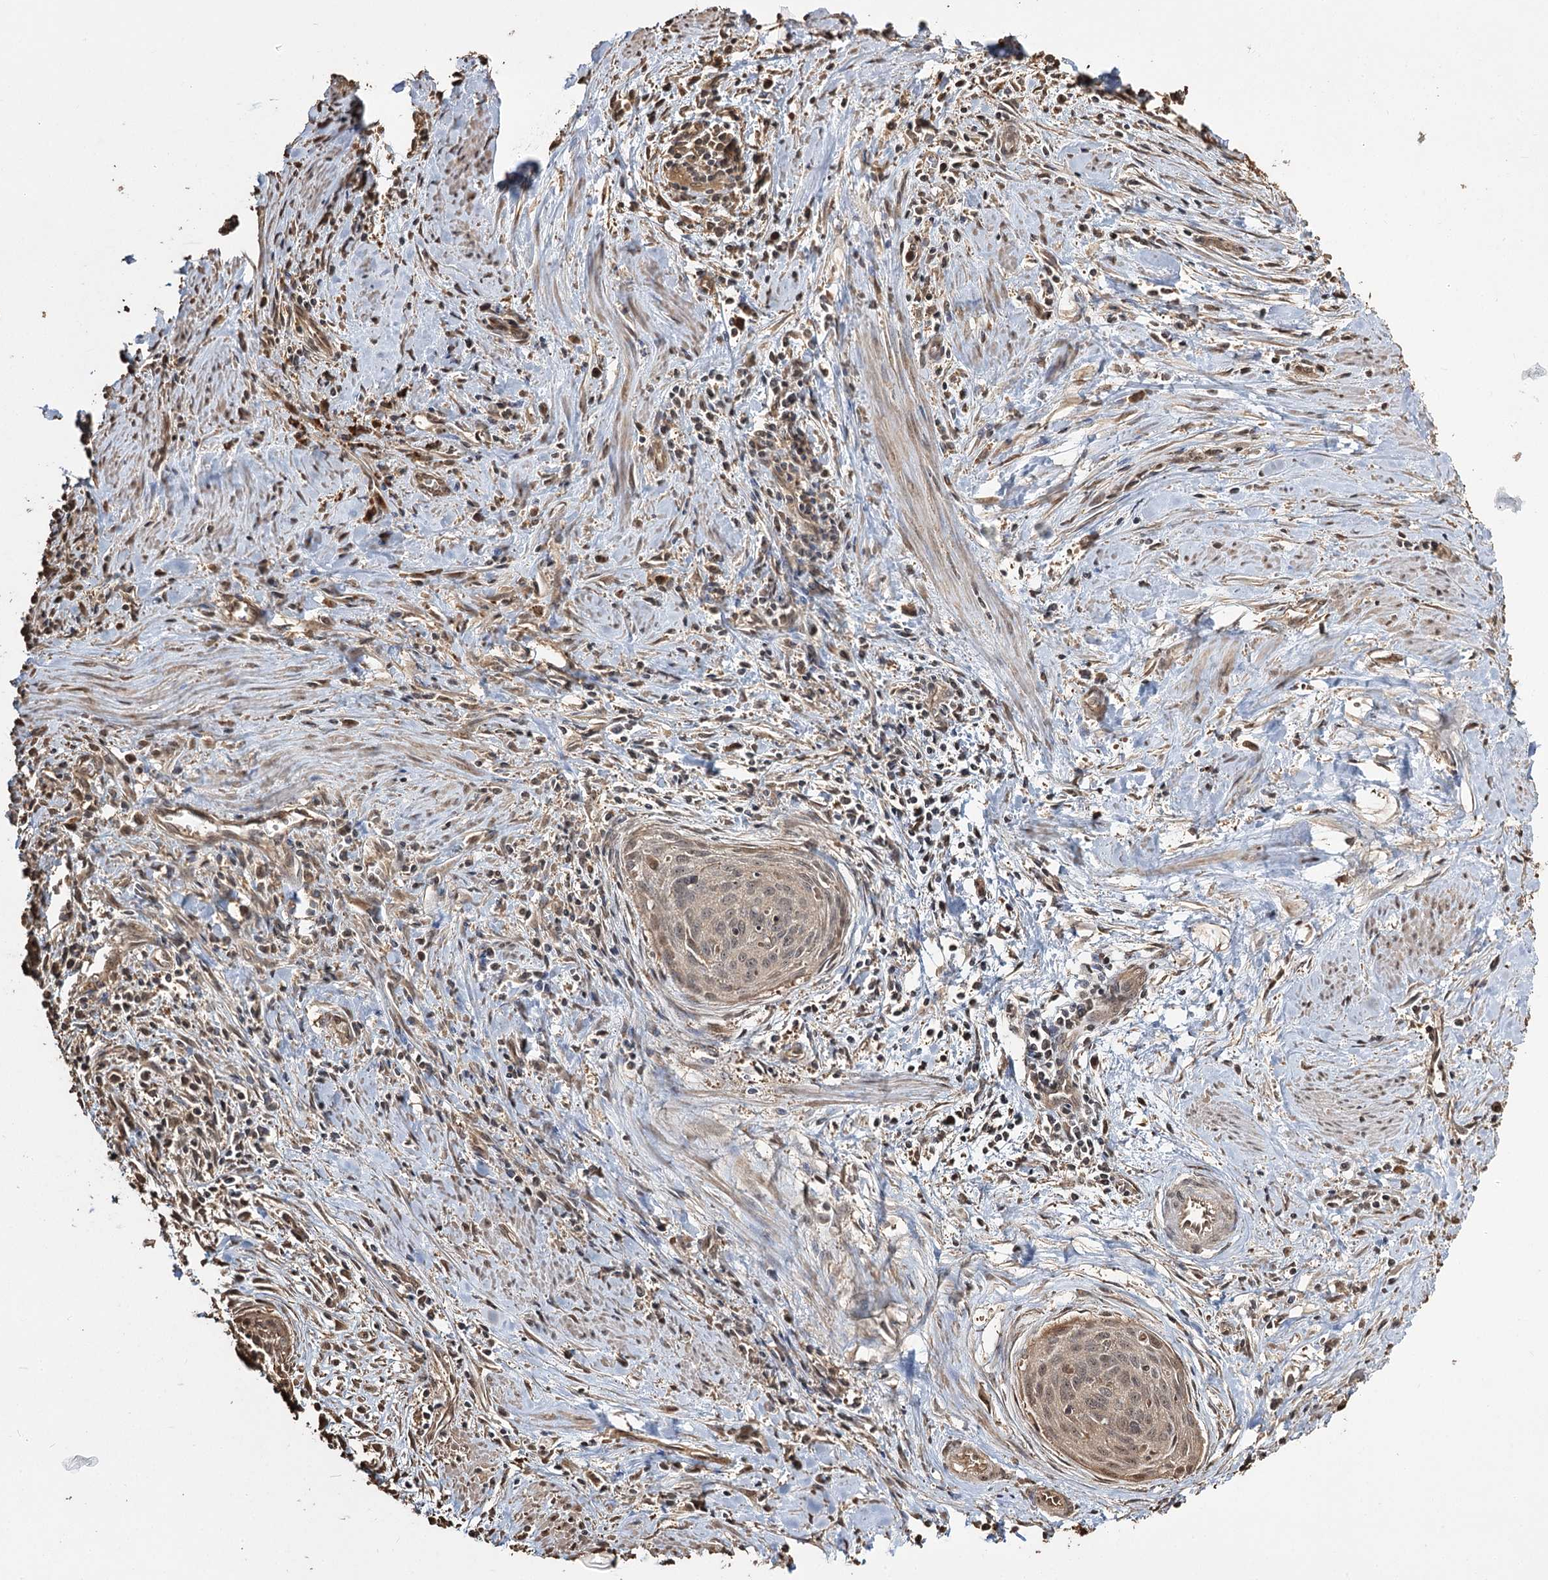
{"staining": {"intensity": "weak", "quantity": ">75%", "location": "cytoplasmic/membranous,nuclear"}, "tissue": "cervical cancer", "cell_type": "Tumor cells", "image_type": "cancer", "snomed": [{"axis": "morphology", "description": "Squamous cell carcinoma, NOS"}, {"axis": "topography", "description": "Cervix"}], "caption": "A histopathology image of human cervical squamous cell carcinoma stained for a protein reveals weak cytoplasmic/membranous and nuclear brown staining in tumor cells.", "gene": "PLCH1", "patient": {"sex": "female", "age": 55}}